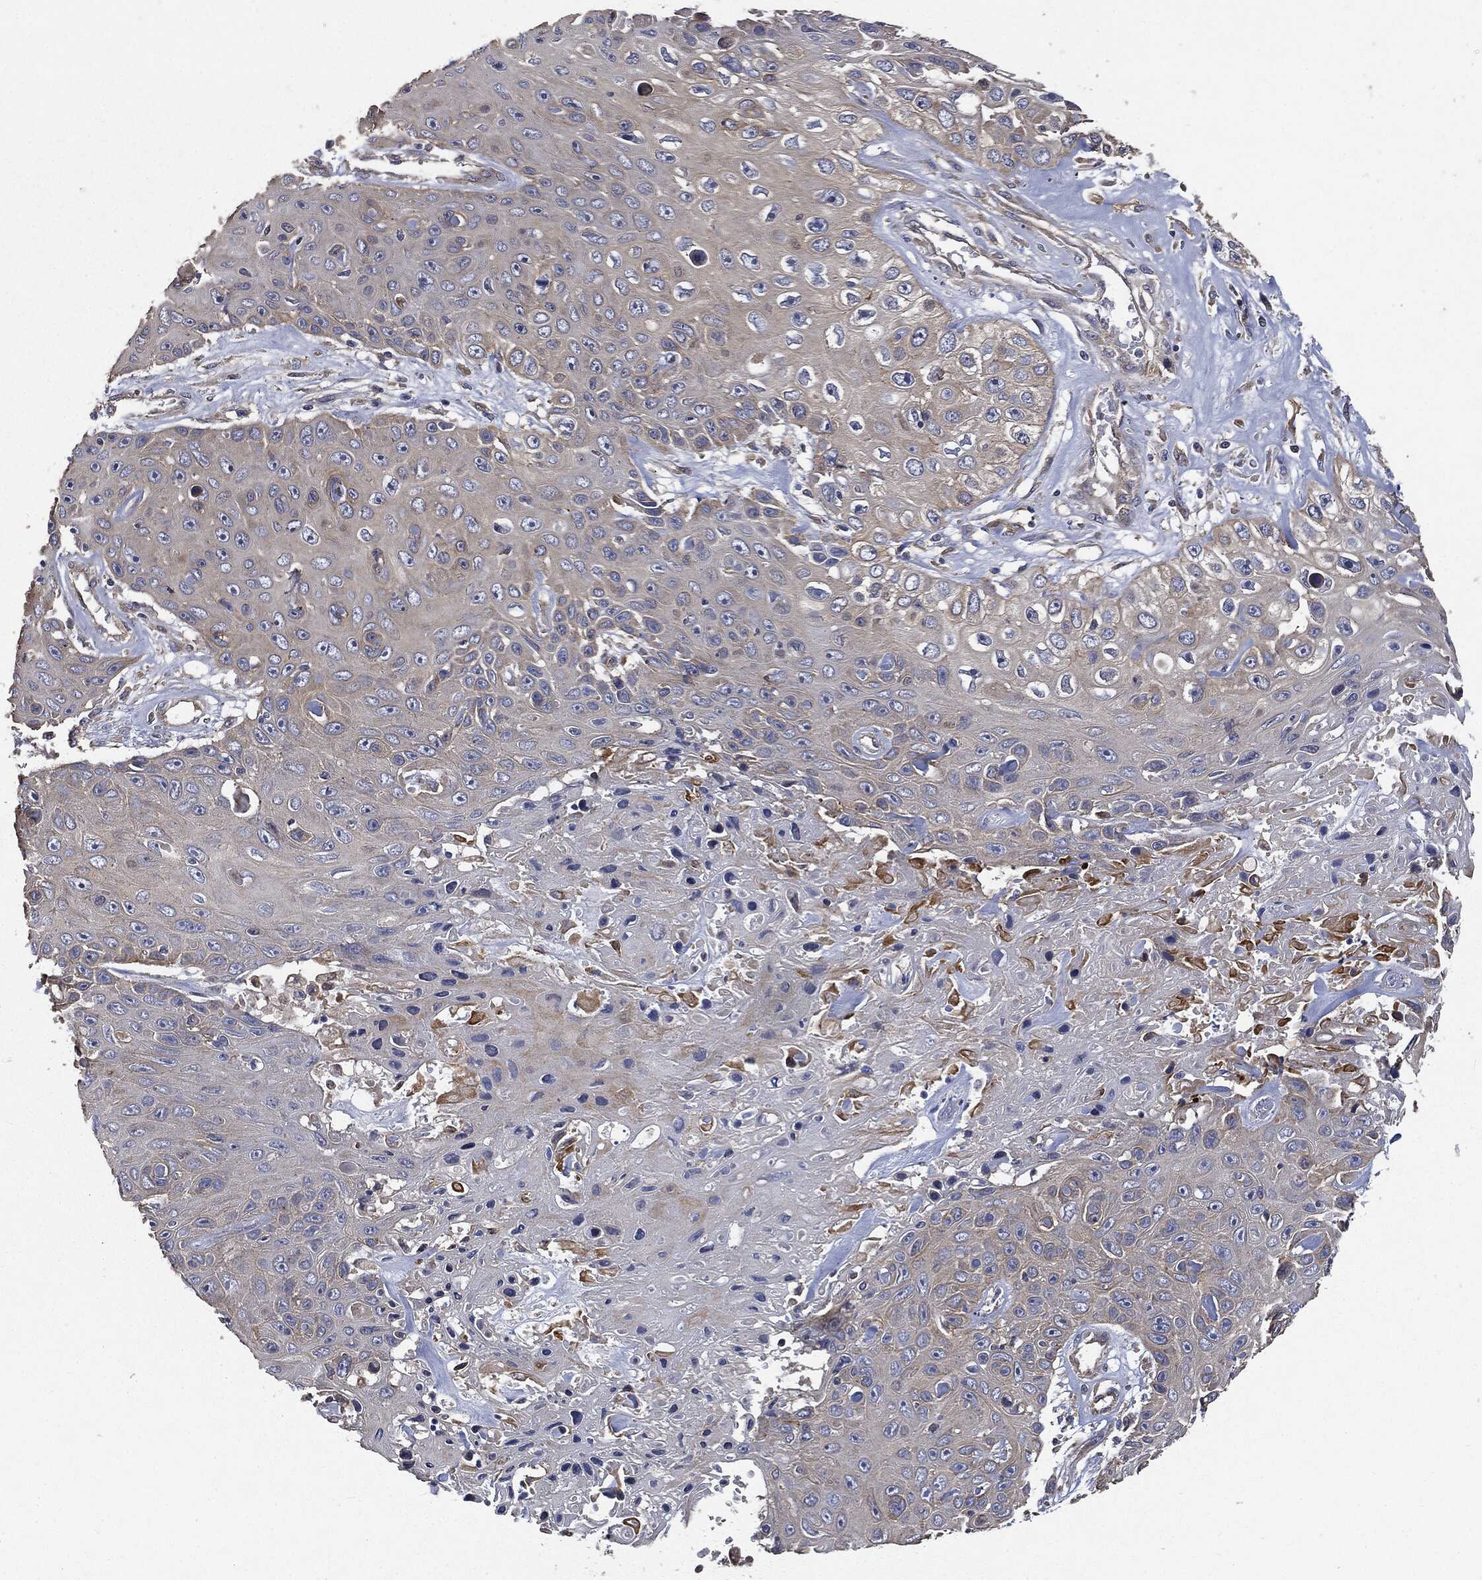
{"staining": {"intensity": "negative", "quantity": "none", "location": "none"}, "tissue": "skin cancer", "cell_type": "Tumor cells", "image_type": "cancer", "snomed": [{"axis": "morphology", "description": "Squamous cell carcinoma, NOS"}, {"axis": "topography", "description": "Skin"}], "caption": "This image is of skin squamous cell carcinoma stained with immunohistochemistry to label a protein in brown with the nuclei are counter-stained blue. There is no positivity in tumor cells.", "gene": "EPS15L1", "patient": {"sex": "male", "age": 82}}